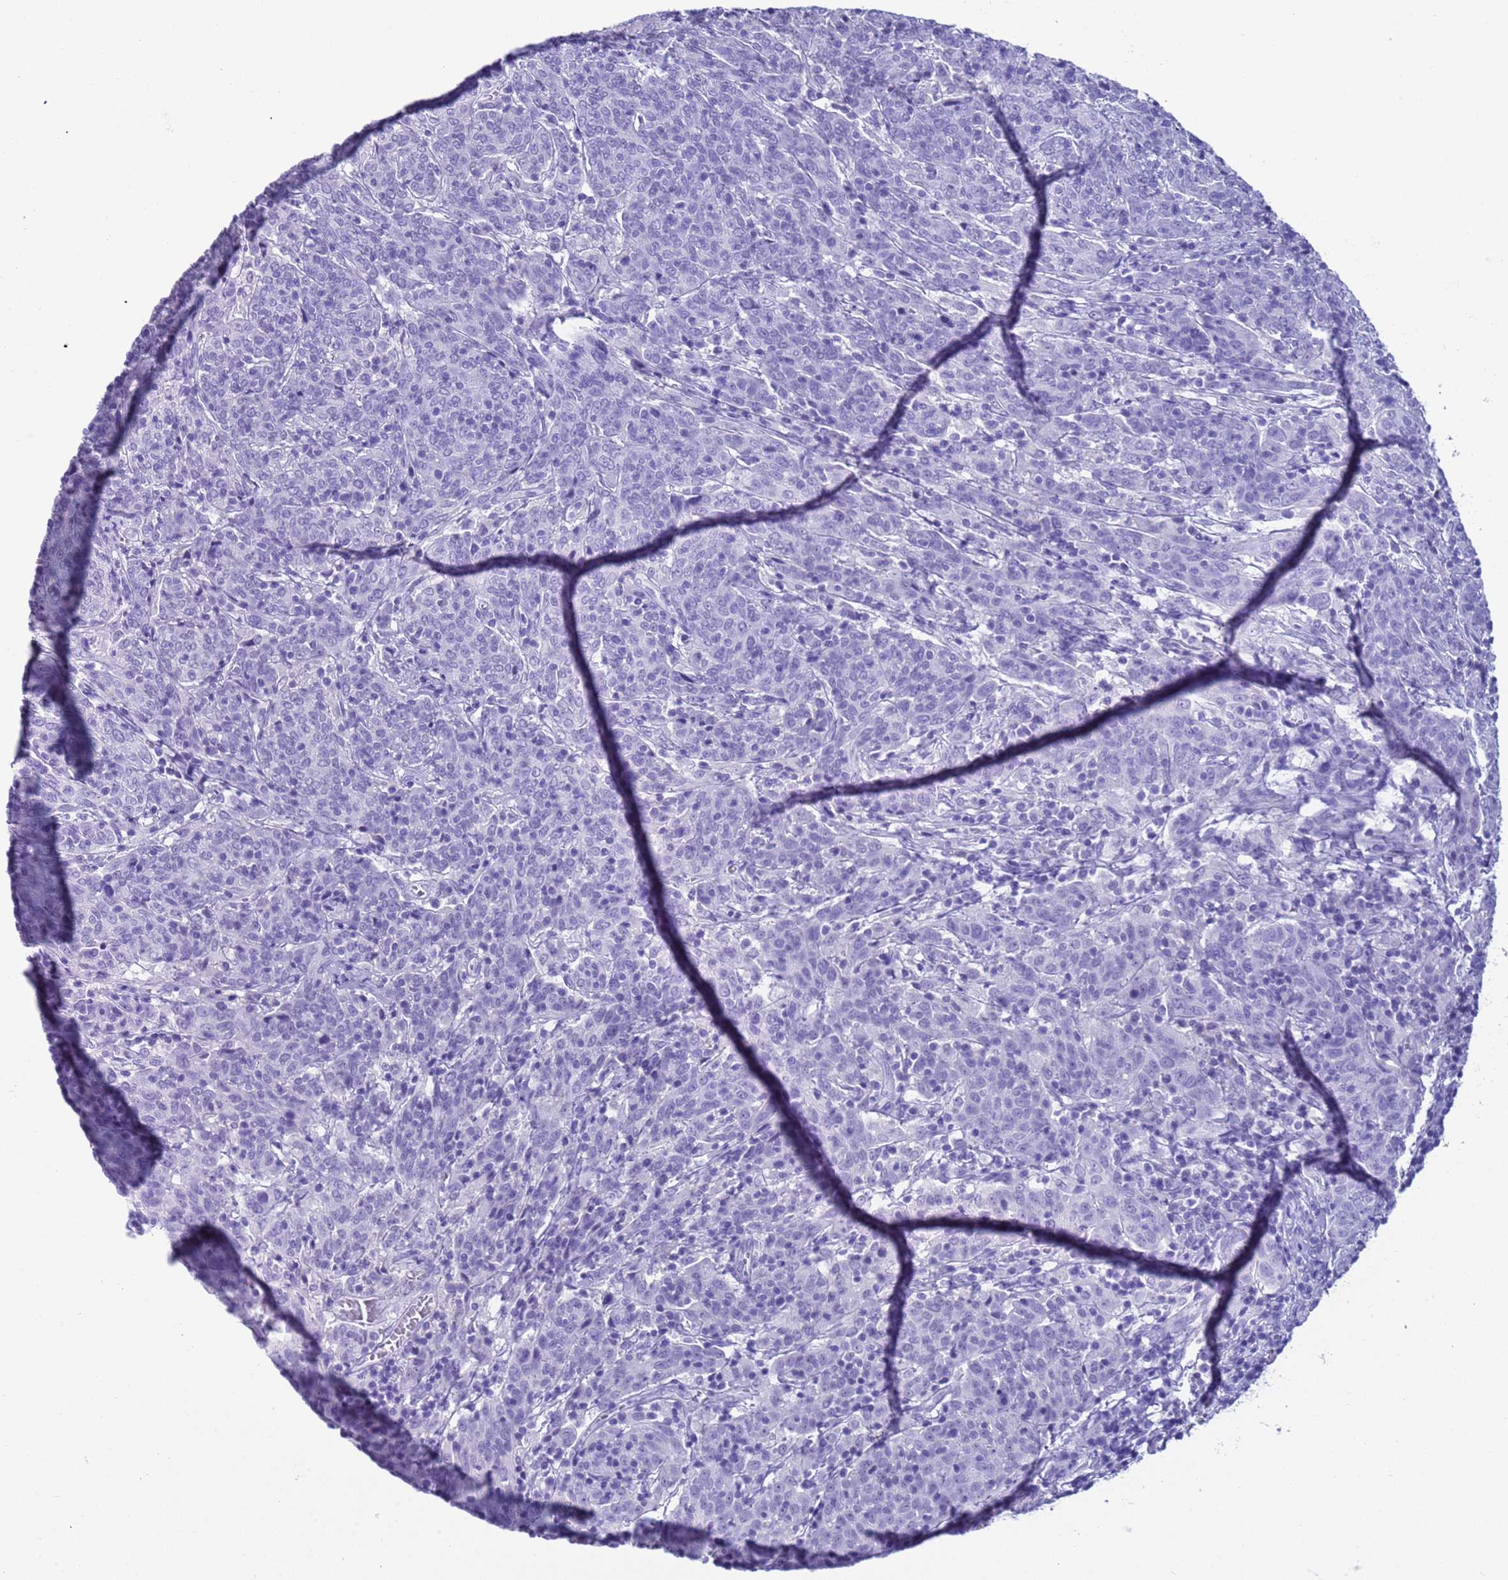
{"staining": {"intensity": "negative", "quantity": "none", "location": "none"}, "tissue": "cervical cancer", "cell_type": "Tumor cells", "image_type": "cancer", "snomed": [{"axis": "morphology", "description": "Squamous cell carcinoma, NOS"}, {"axis": "topography", "description": "Cervix"}], "caption": "This is an immunohistochemistry (IHC) image of human squamous cell carcinoma (cervical). There is no expression in tumor cells.", "gene": "CKM", "patient": {"sex": "female", "age": 67}}